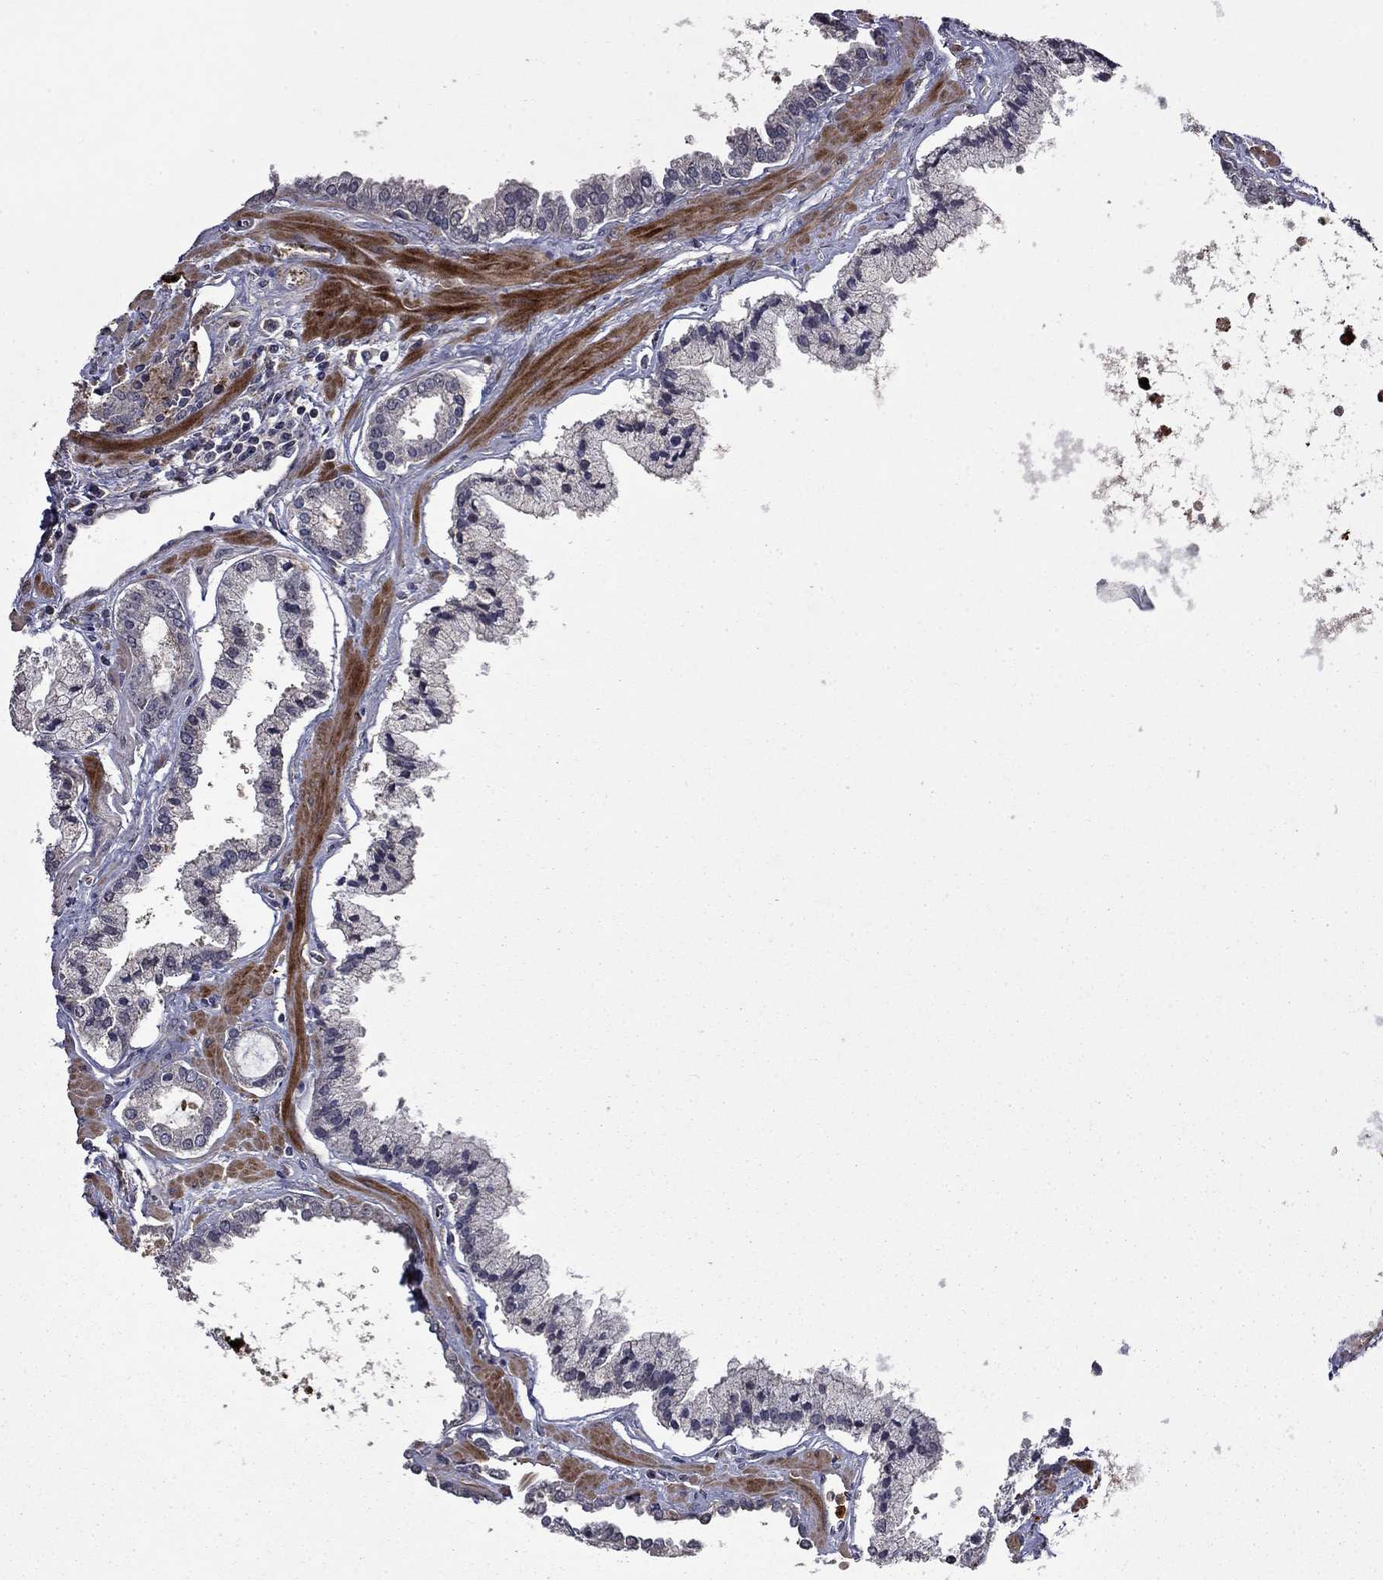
{"staining": {"intensity": "negative", "quantity": "none", "location": "none"}, "tissue": "prostate cancer", "cell_type": "Tumor cells", "image_type": "cancer", "snomed": [{"axis": "morphology", "description": "Adenocarcinoma, NOS"}, {"axis": "topography", "description": "Prostate"}], "caption": "Tumor cells are negative for protein expression in human prostate cancer (adenocarcinoma). Nuclei are stained in blue.", "gene": "SATB1", "patient": {"sex": "male", "age": 63}}